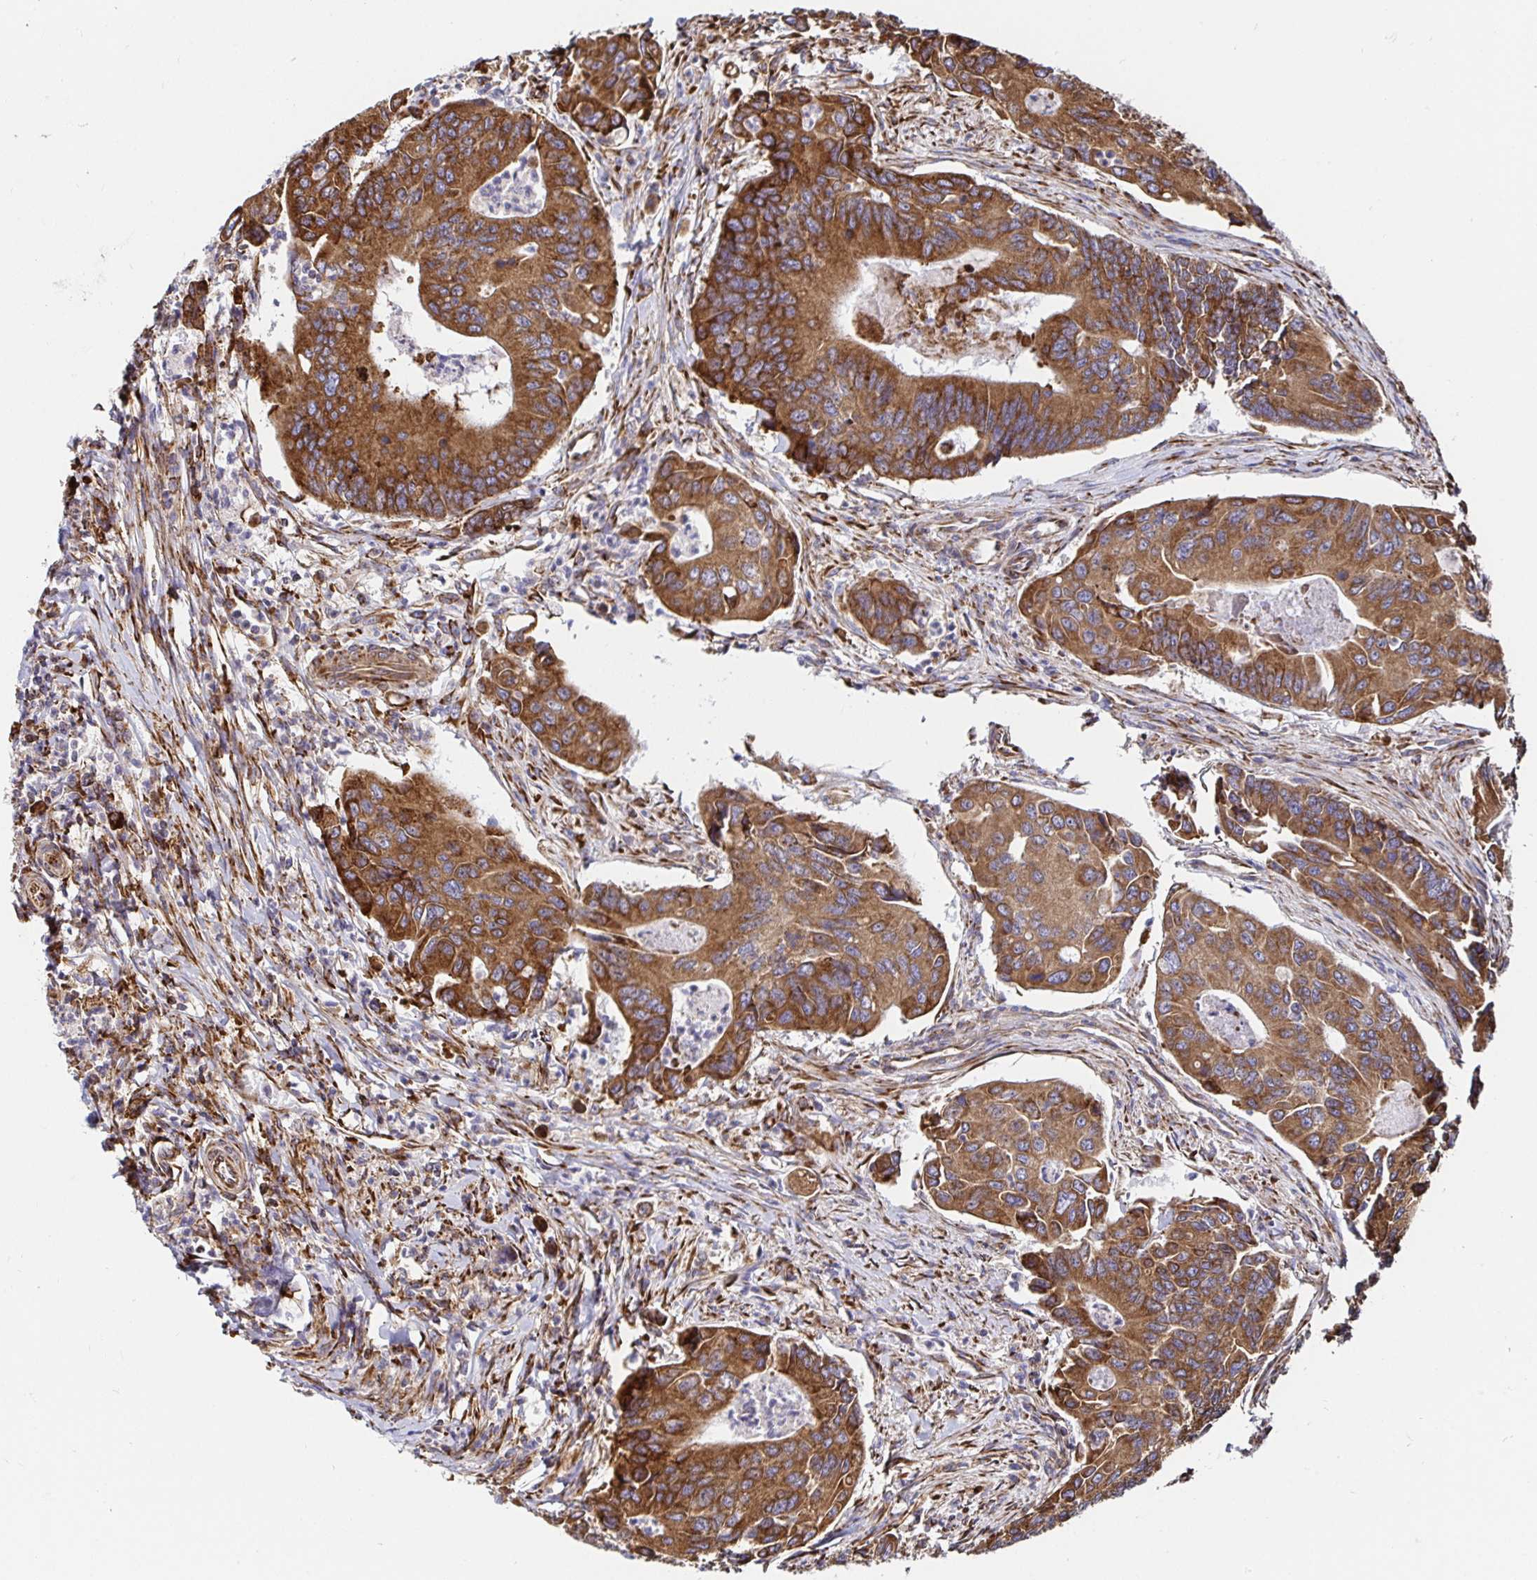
{"staining": {"intensity": "strong", "quantity": ">75%", "location": "cytoplasmic/membranous"}, "tissue": "colorectal cancer", "cell_type": "Tumor cells", "image_type": "cancer", "snomed": [{"axis": "morphology", "description": "Adenocarcinoma, NOS"}, {"axis": "topography", "description": "Colon"}], "caption": "This is an image of IHC staining of colorectal adenocarcinoma, which shows strong staining in the cytoplasmic/membranous of tumor cells.", "gene": "SMYD3", "patient": {"sex": "female", "age": 67}}